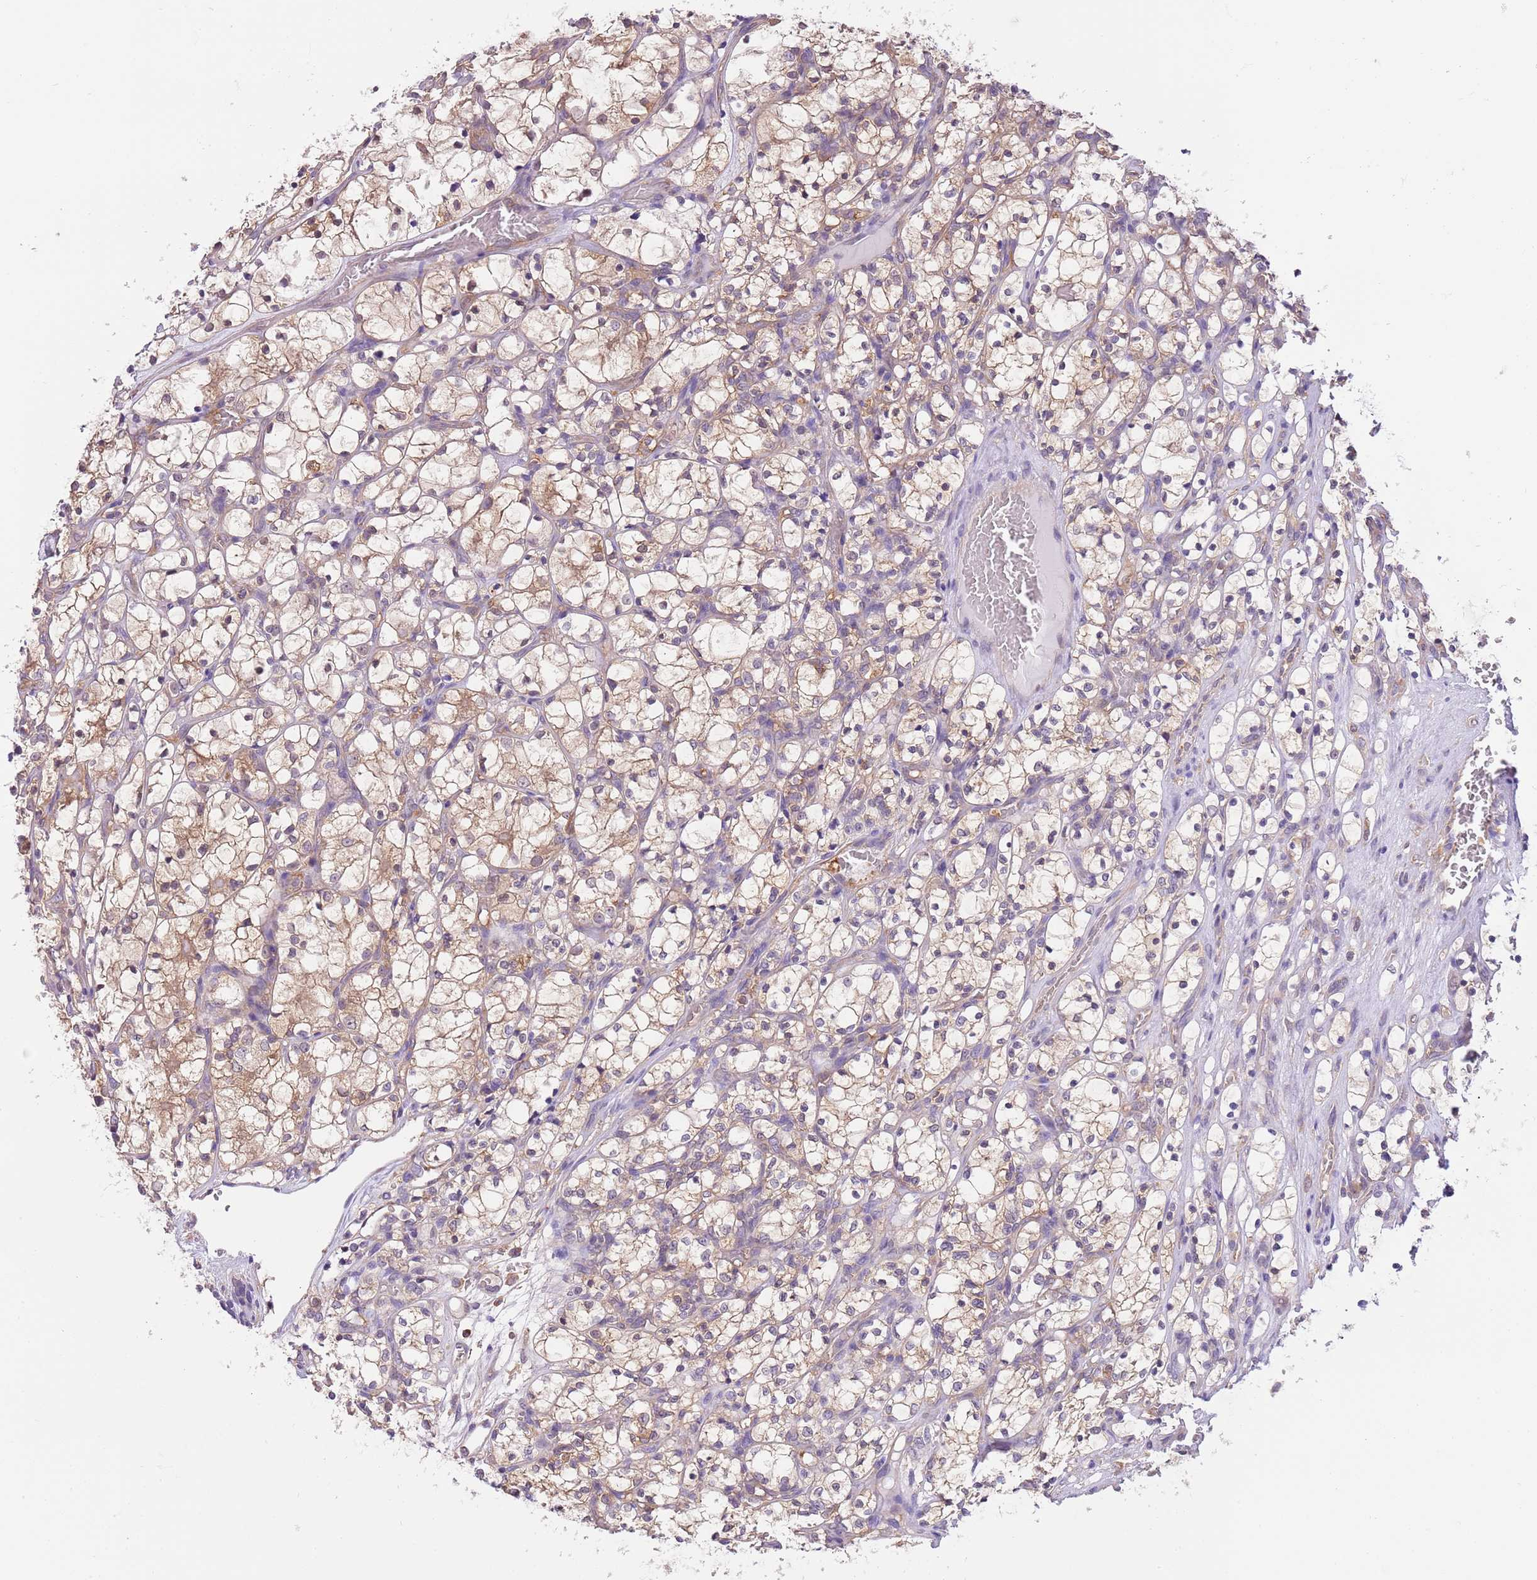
{"staining": {"intensity": "weak", "quantity": "25%-75%", "location": "cytoplasmic/membranous"}, "tissue": "renal cancer", "cell_type": "Tumor cells", "image_type": "cancer", "snomed": [{"axis": "morphology", "description": "Adenocarcinoma, NOS"}, {"axis": "topography", "description": "Kidney"}], "caption": "Human adenocarcinoma (renal) stained for a protein (brown) shows weak cytoplasmic/membranous positive staining in about 25%-75% of tumor cells.", "gene": "STIP1", "patient": {"sex": "female", "age": 69}}